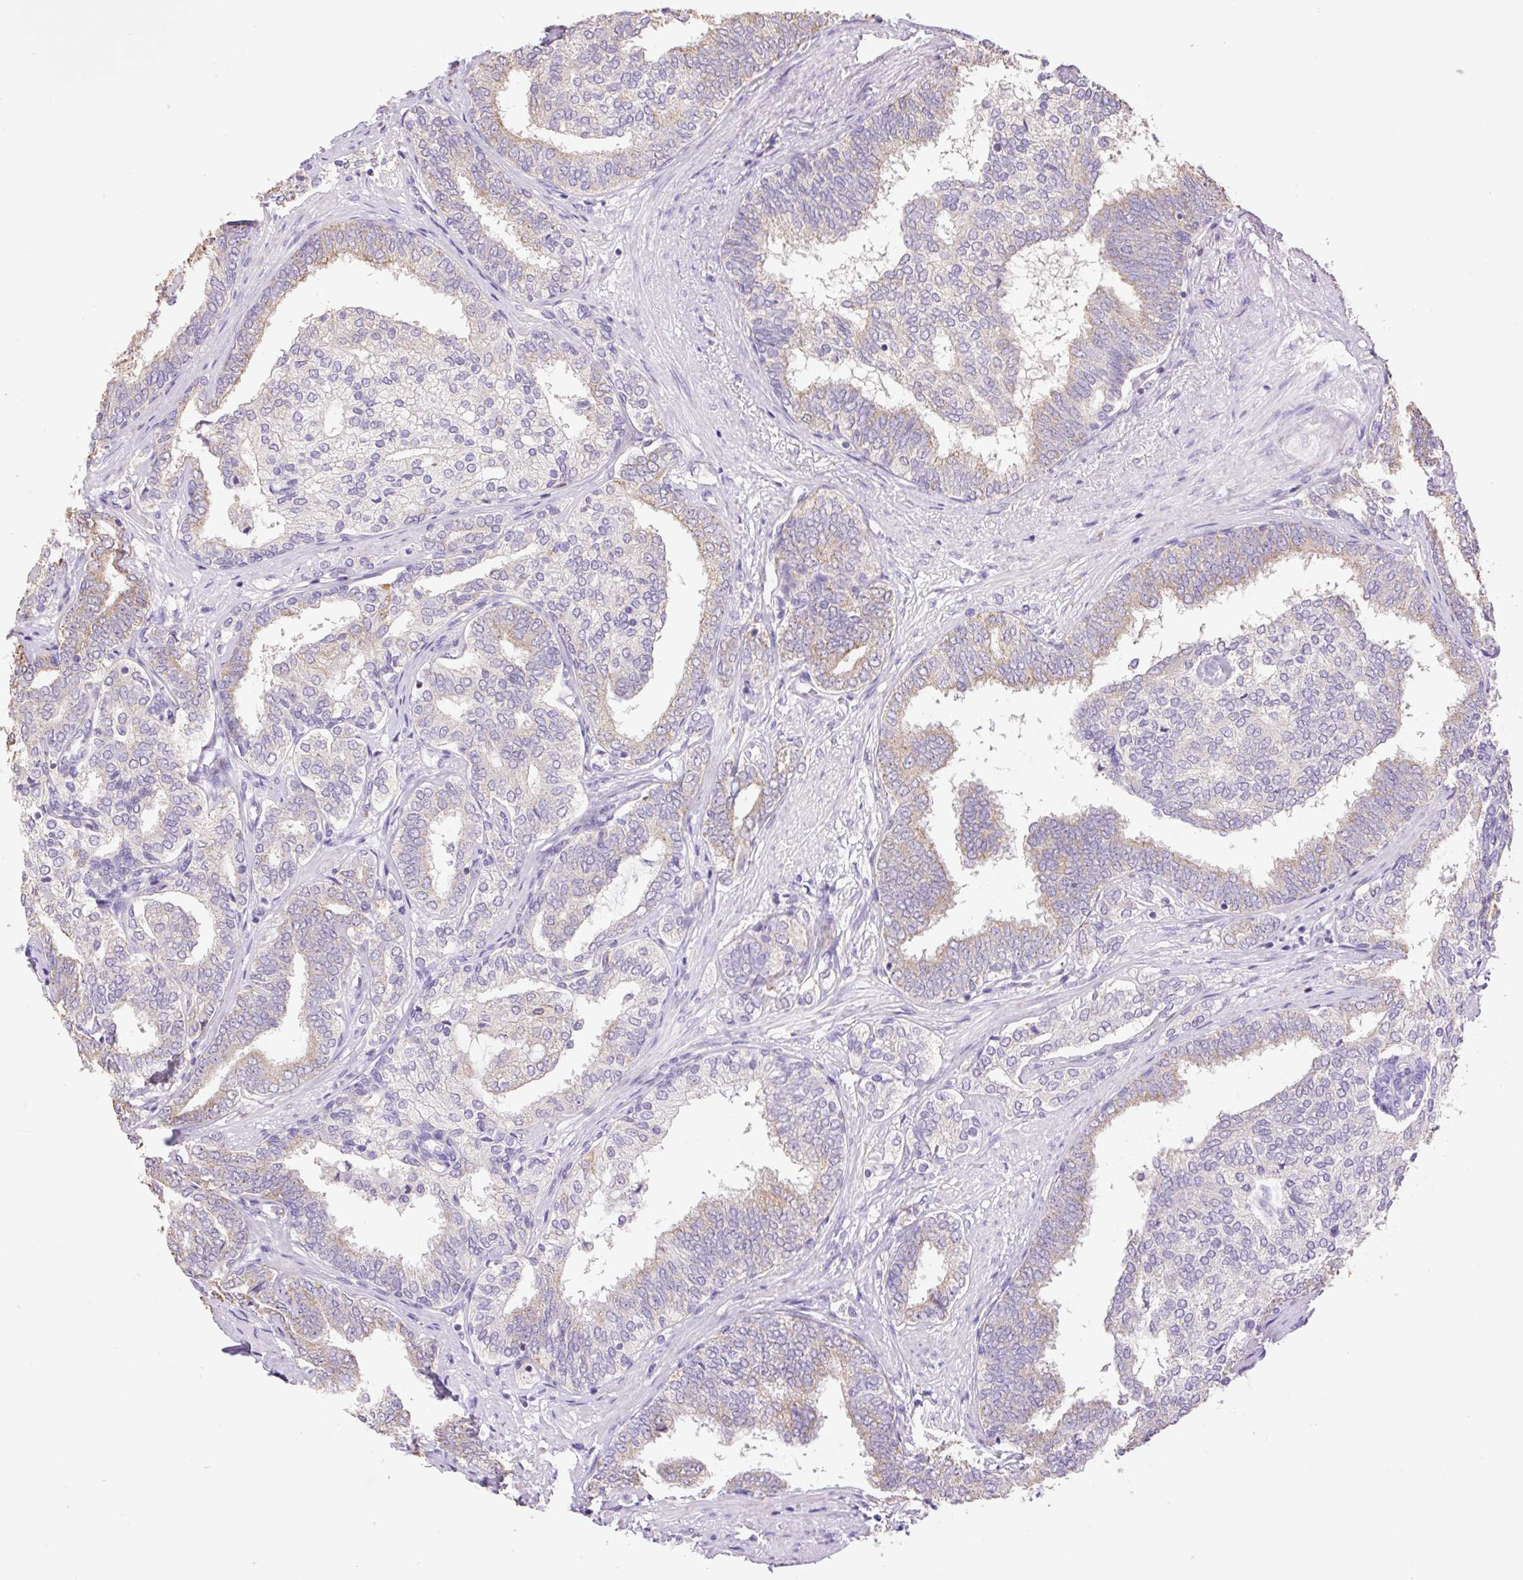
{"staining": {"intensity": "weak", "quantity": "25%-75%", "location": "cytoplasmic/membranous"}, "tissue": "prostate cancer", "cell_type": "Tumor cells", "image_type": "cancer", "snomed": [{"axis": "morphology", "description": "Adenocarcinoma, High grade"}, {"axis": "topography", "description": "Prostate"}], "caption": "This is an image of immunohistochemistry staining of prostate cancer (high-grade adenocarcinoma), which shows weak expression in the cytoplasmic/membranous of tumor cells.", "gene": "COPZ2", "patient": {"sex": "male", "age": 72}}